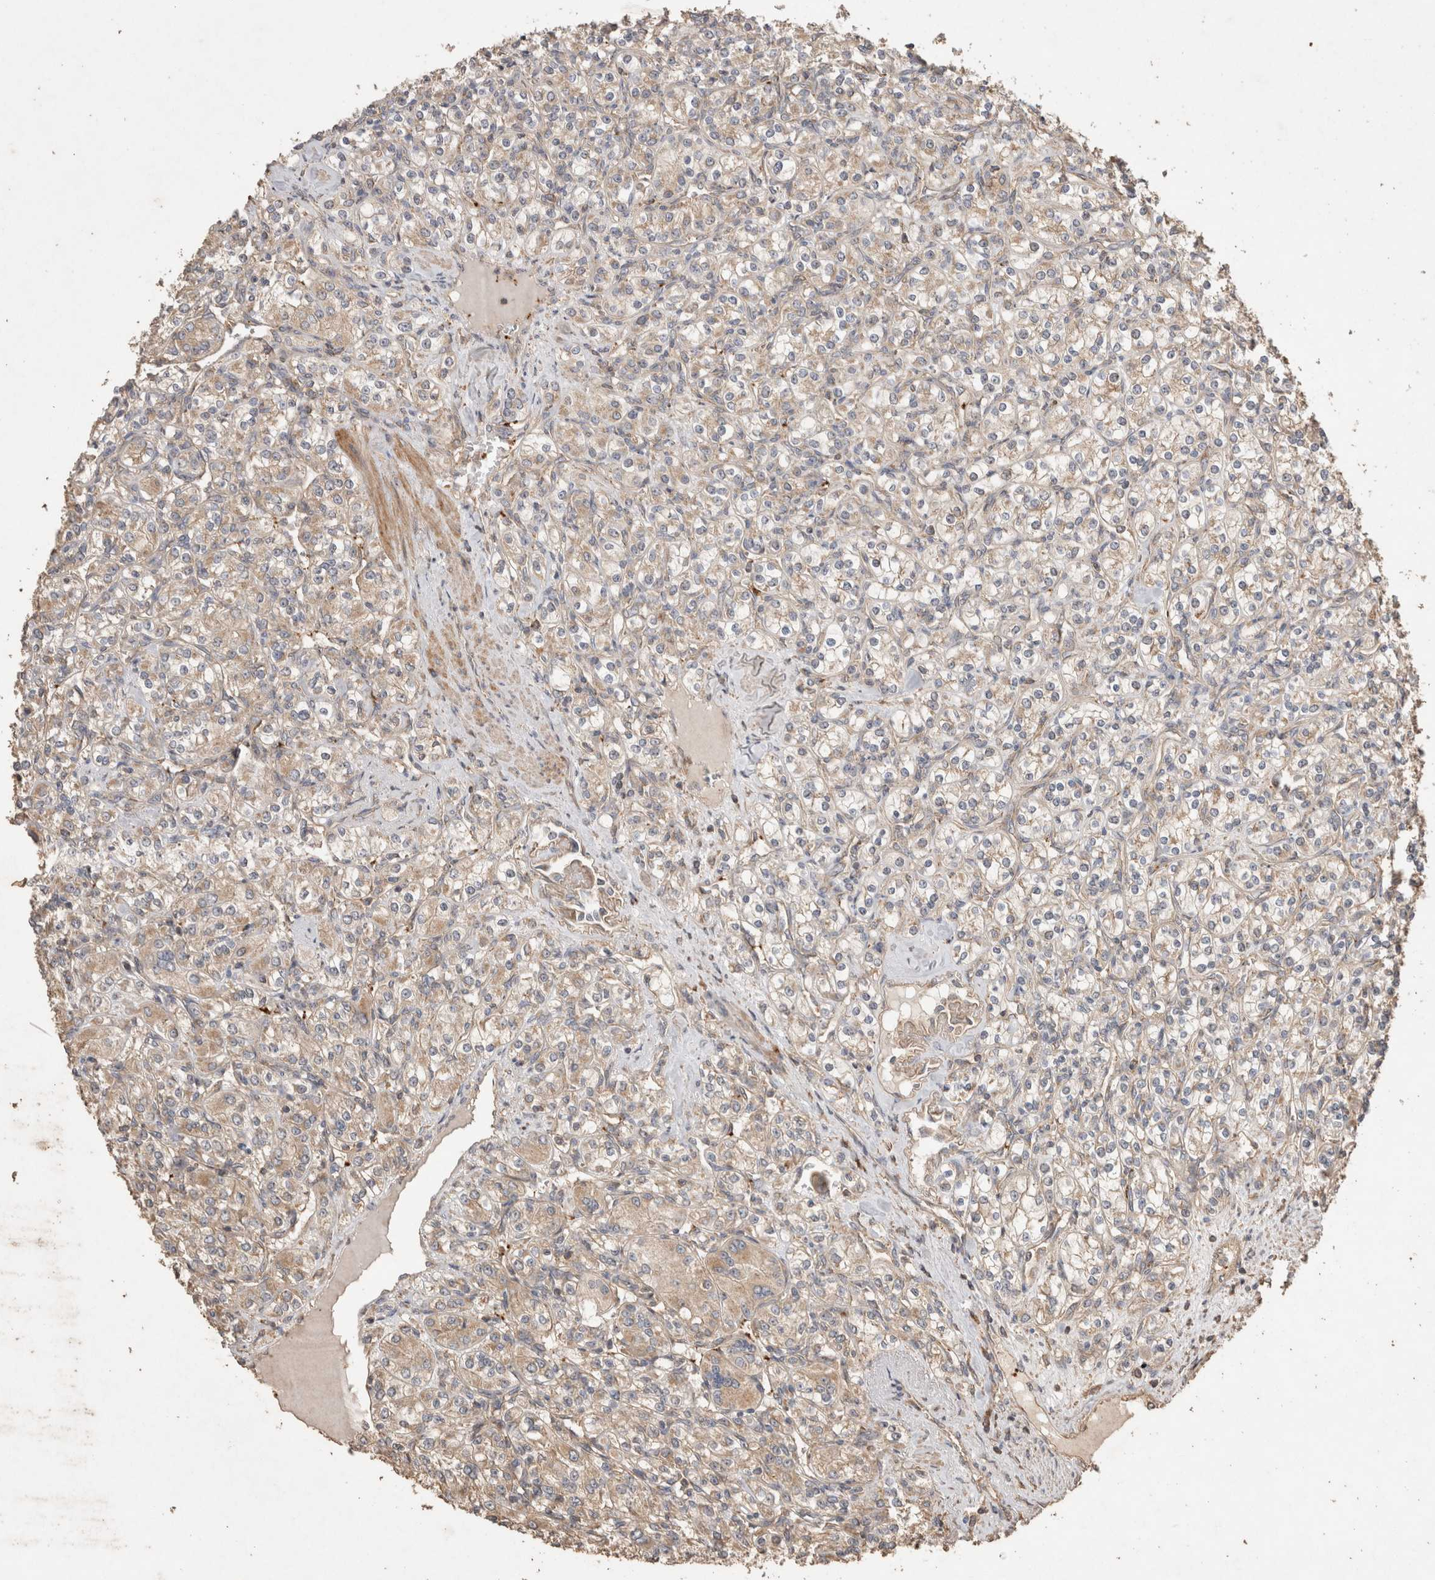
{"staining": {"intensity": "weak", "quantity": "25%-75%", "location": "cytoplasmic/membranous"}, "tissue": "renal cancer", "cell_type": "Tumor cells", "image_type": "cancer", "snomed": [{"axis": "morphology", "description": "Adenocarcinoma, NOS"}, {"axis": "topography", "description": "Kidney"}], "caption": "Renal cancer stained for a protein (brown) exhibits weak cytoplasmic/membranous positive staining in approximately 25%-75% of tumor cells.", "gene": "SNX31", "patient": {"sex": "male", "age": 77}}